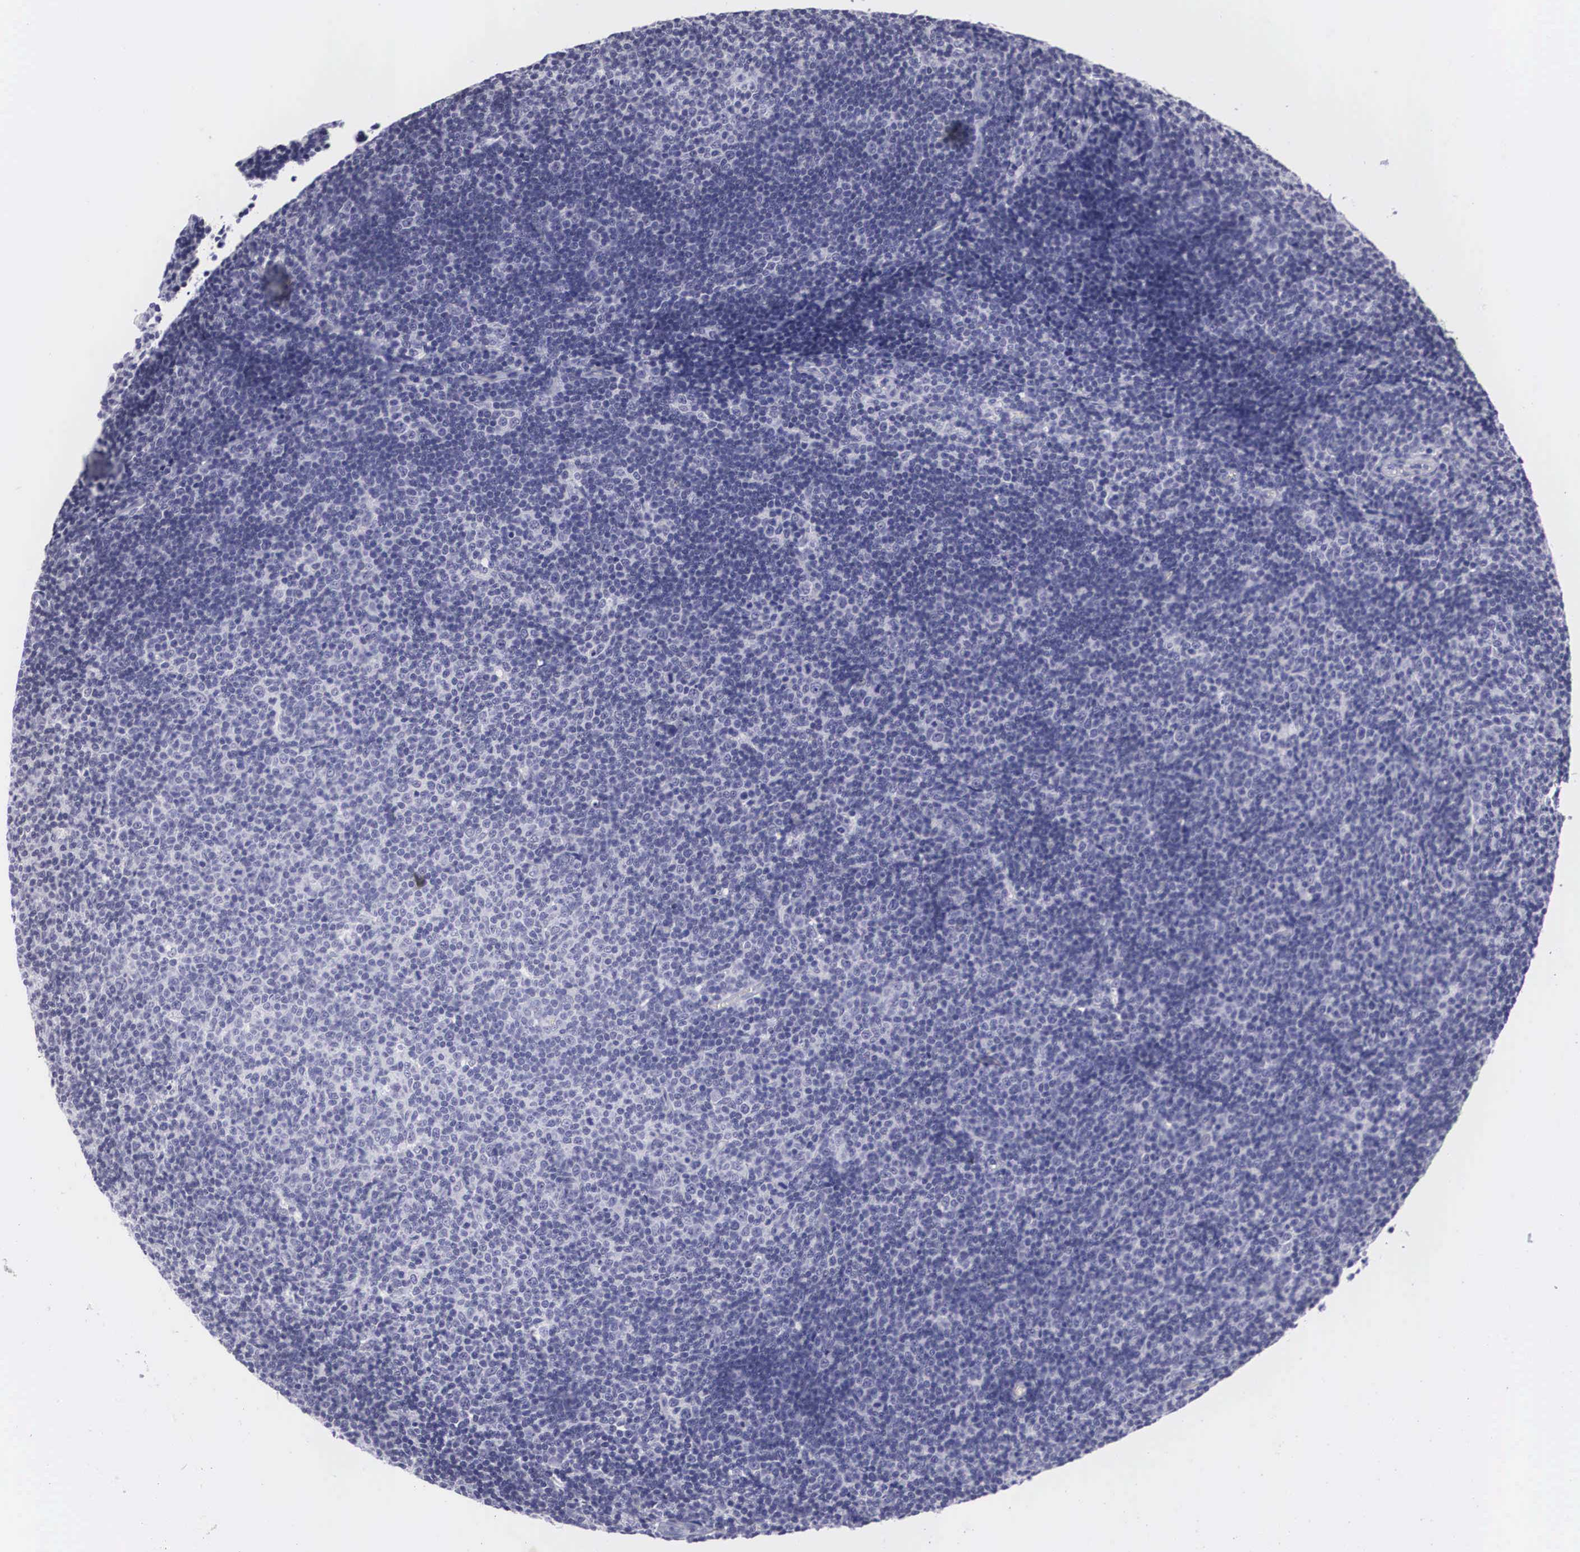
{"staining": {"intensity": "negative", "quantity": "none", "location": "none"}, "tissue": "lymphoma", "cell_type": "Tumor cells", "image_type": "cancer", "snomed": [{"axis": "morphology", "description": "Malignant lymphoma, non-Hodgkin's type, Low grade"}, {"axis": "topography", "description": "Lymph node"}], "caption": "High magnification brightfield microscopy of low-grade malignant lymphoma, non-Hodgkin's type stained with DAB (3,3'-diaminobenzidine) (brown) and counterstained with hematoxylin (blue): tumor cells show no significant staining.", "gene": "C22orf31", "patient": {"sex": "male", "age": 49}}